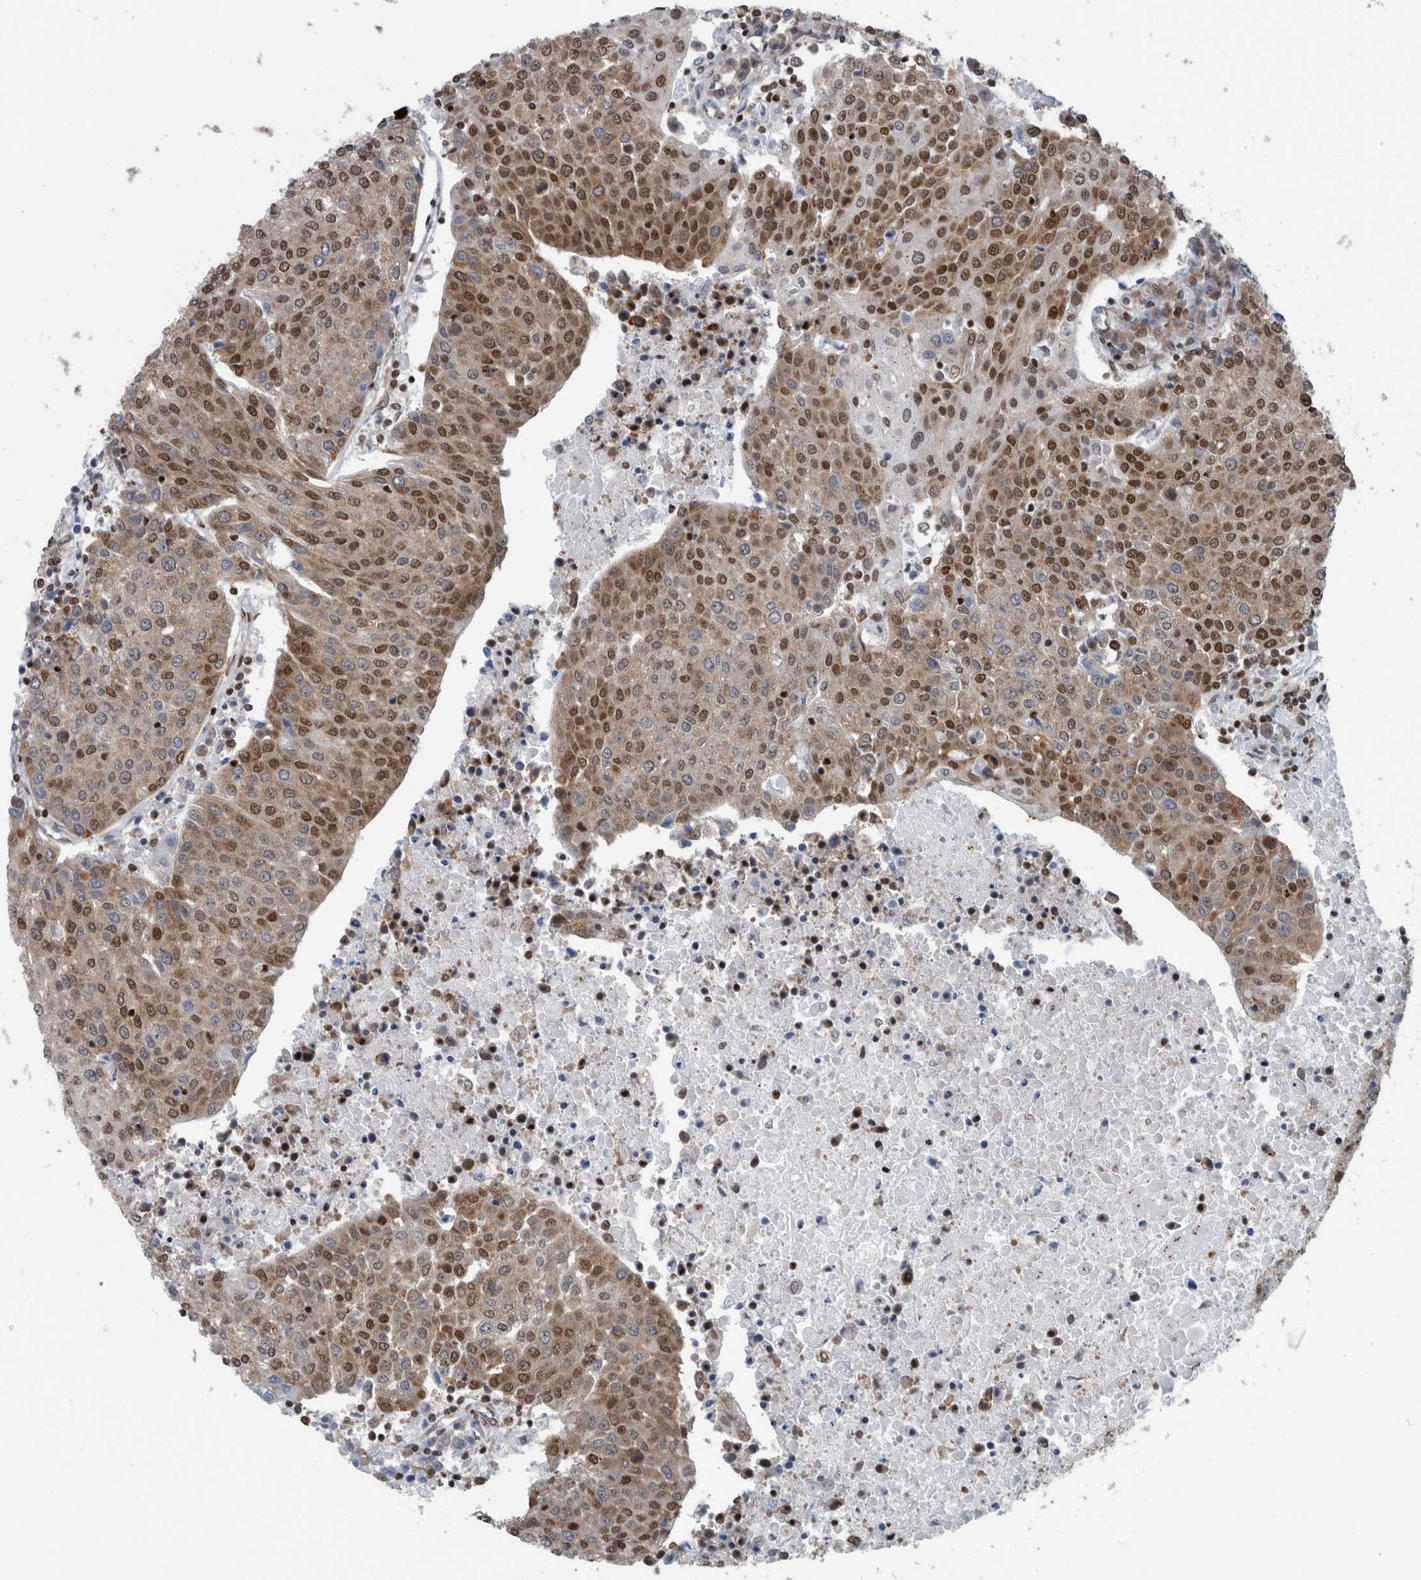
{"staining": {"intensity": "moderate", "quantity": ">75%", "location": "nuclear"}, "tissue": "urothelial cancer", "cell_type": "Tumor cells", "image_type": "cancer", "snomed": [{"axis": "morphology", "description": "Urothelial carcinoma, High grade"}, {"axis": "topography", "description": "Urinary bladder"}], "caption": "Immunohistochemical staining of human high-grade urothelial carcinoma displays medium levels of moderate nuclear positivity in about >75% of tumor cells.", "gene": "DNMT3A", "patient": {"sex": "female", "age": 85}}